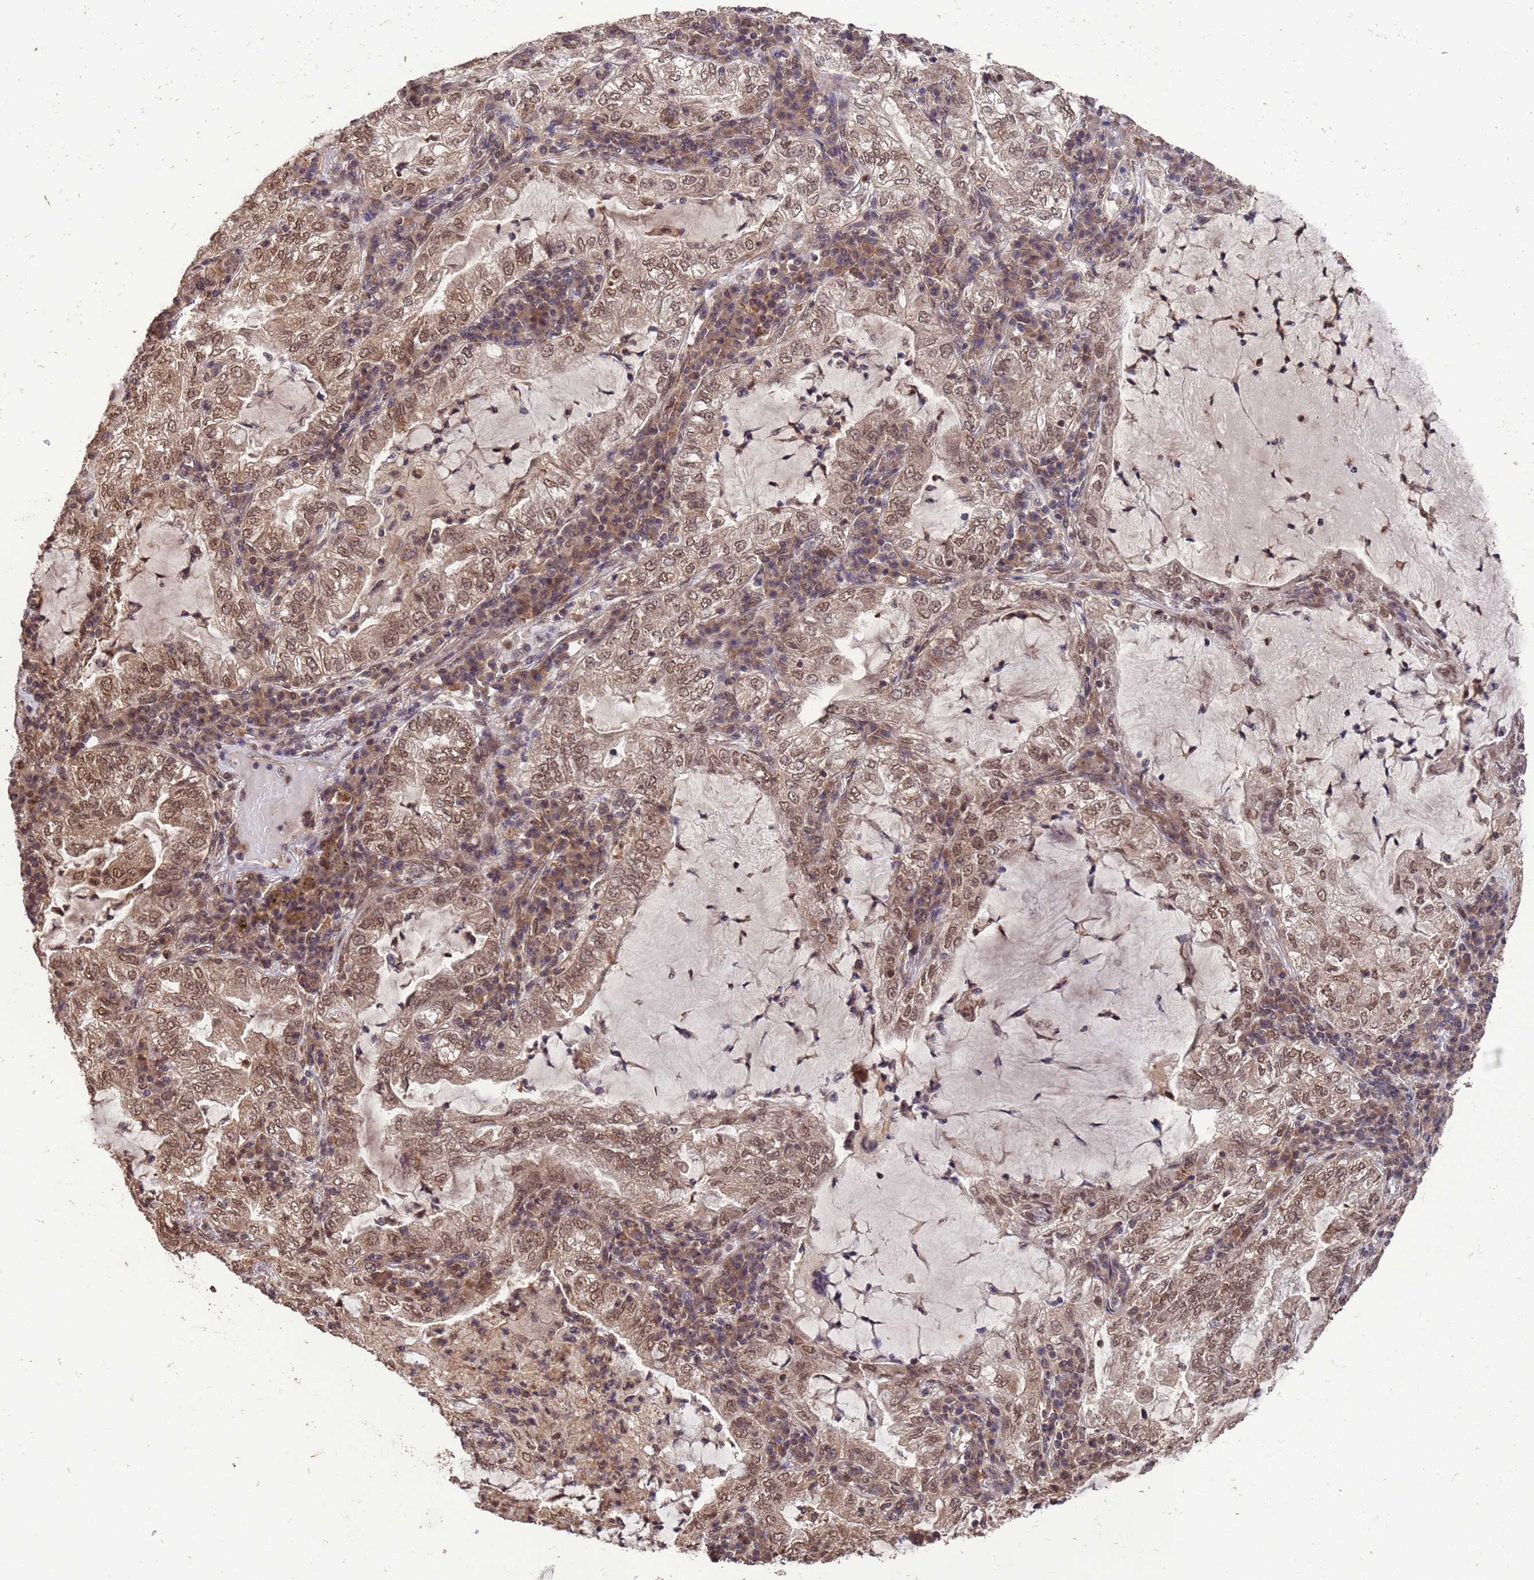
{"staining": {"intensity": "moderate", "quantity": ">75%", "location": "nuclear"}, "tissue": "lung cancer", "cell_type": "Tumor cells", "image_type": "cancer", "snomed": [{"axis": "morphology", "description": "Adenocarcinoma, NOS"}, {"axis": "topography", "description": "Lung"}], "caption": "Human lung cancer (adenocarcinoma) stained for a protein (brown) shows moderate nuclear positive expression in approximately >75% of tumor cells.", "gene": "VSTM4", "patient": {"sex": "female", "age": 73}}